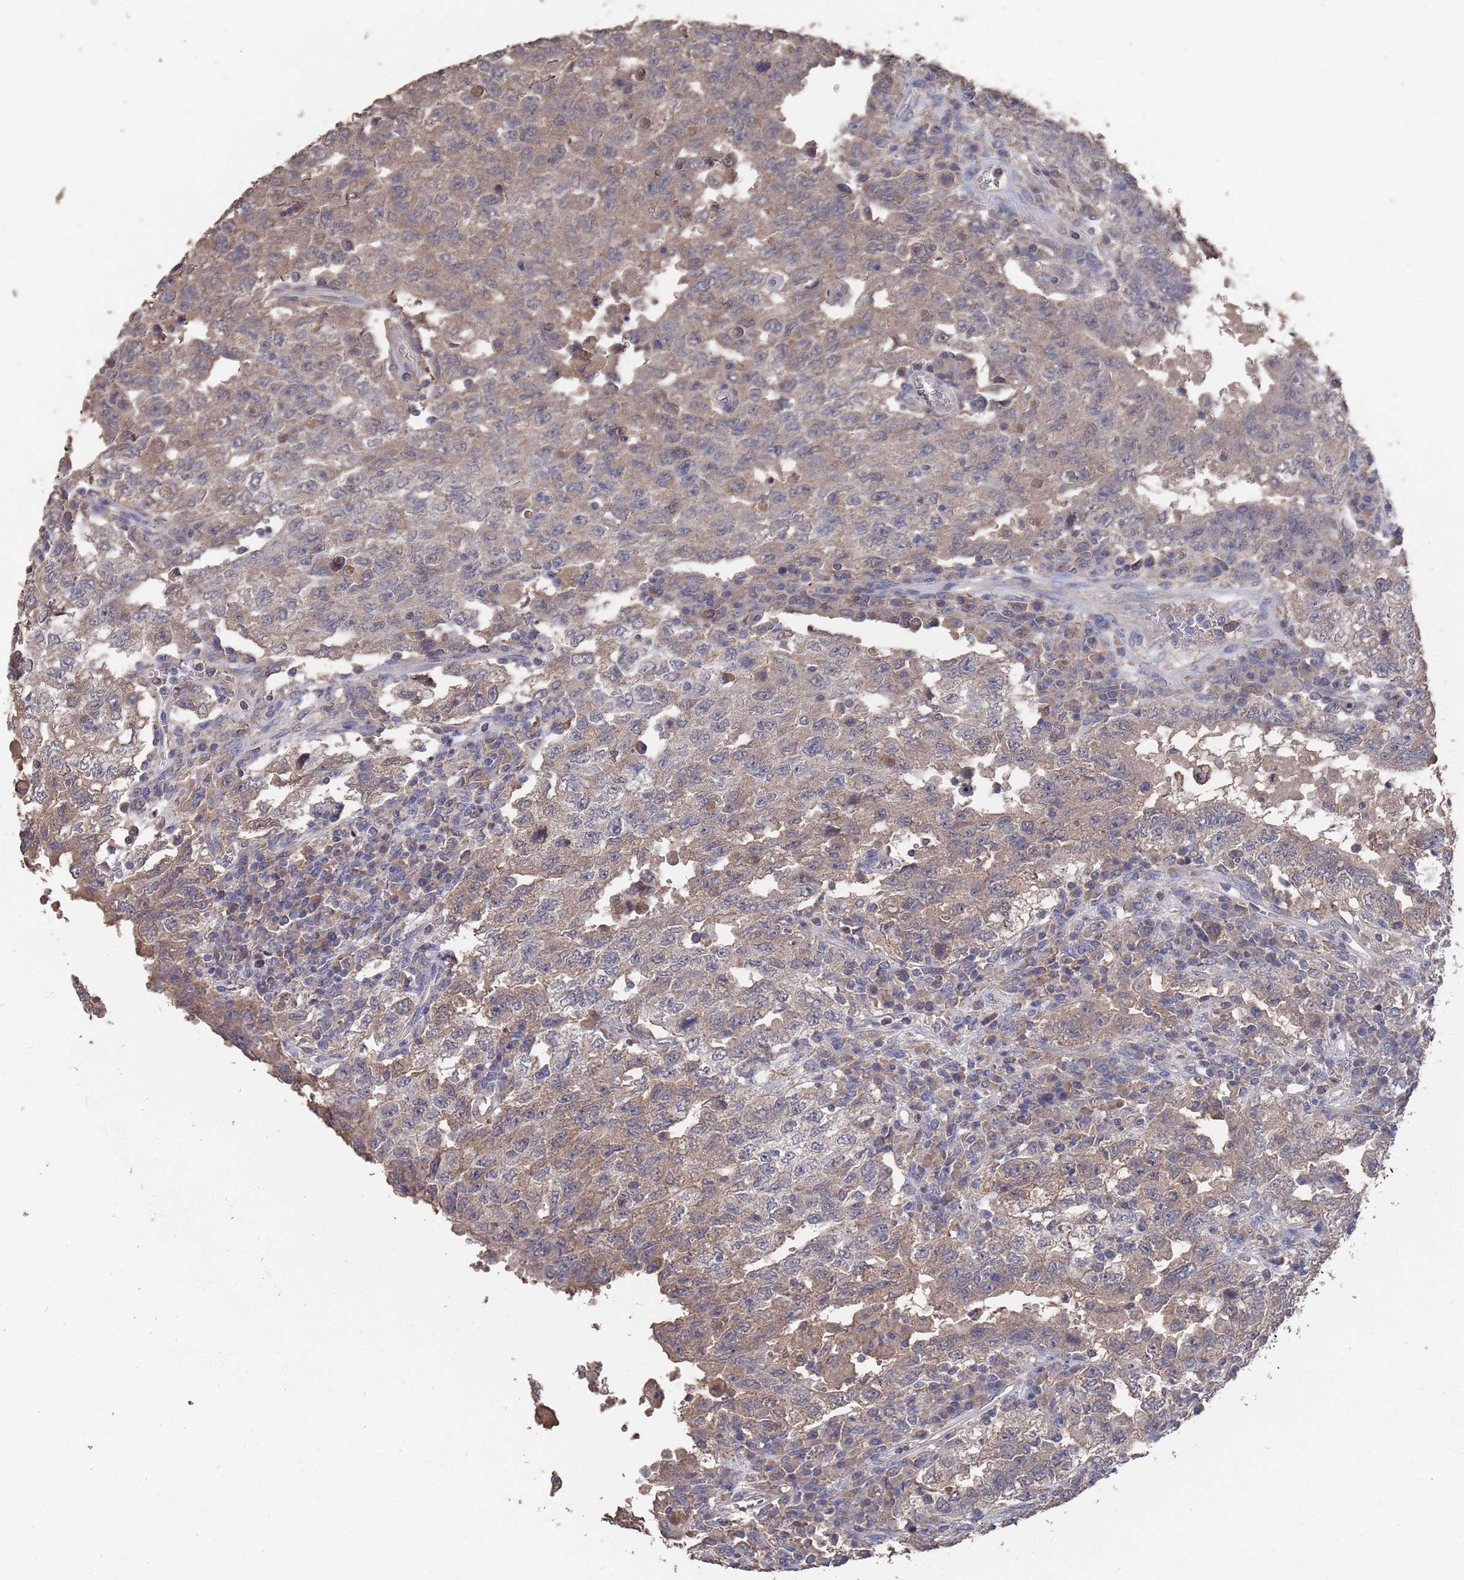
{"staining": {"intensity": "moderate", "quantity": ">75%", "location": "cytoplasmic/membranous"}, "tissue": "testis cancer", "cell_type": "Tumor cells", "image_type": "cancer", "snomed": [{"axis": "morphology", "description": "Carcinoma, Embryonal, NOS"}, {"axis": "topography", "description": "Testis"}], "caption": "Immunohistochemistry (IHC) (DAB (3,3'-diaminobenzidine)) staining of human testis cancer (embryonal carcinoma) demonstrates moderate cytoplasmic/membranous protein staining in approximately >75% of tumor cells. (DAB IHC, brown staining for protein, blue staining for nuclei).", "gene": "BTBD18", "patient": {"sex": "male", "age": 26}}